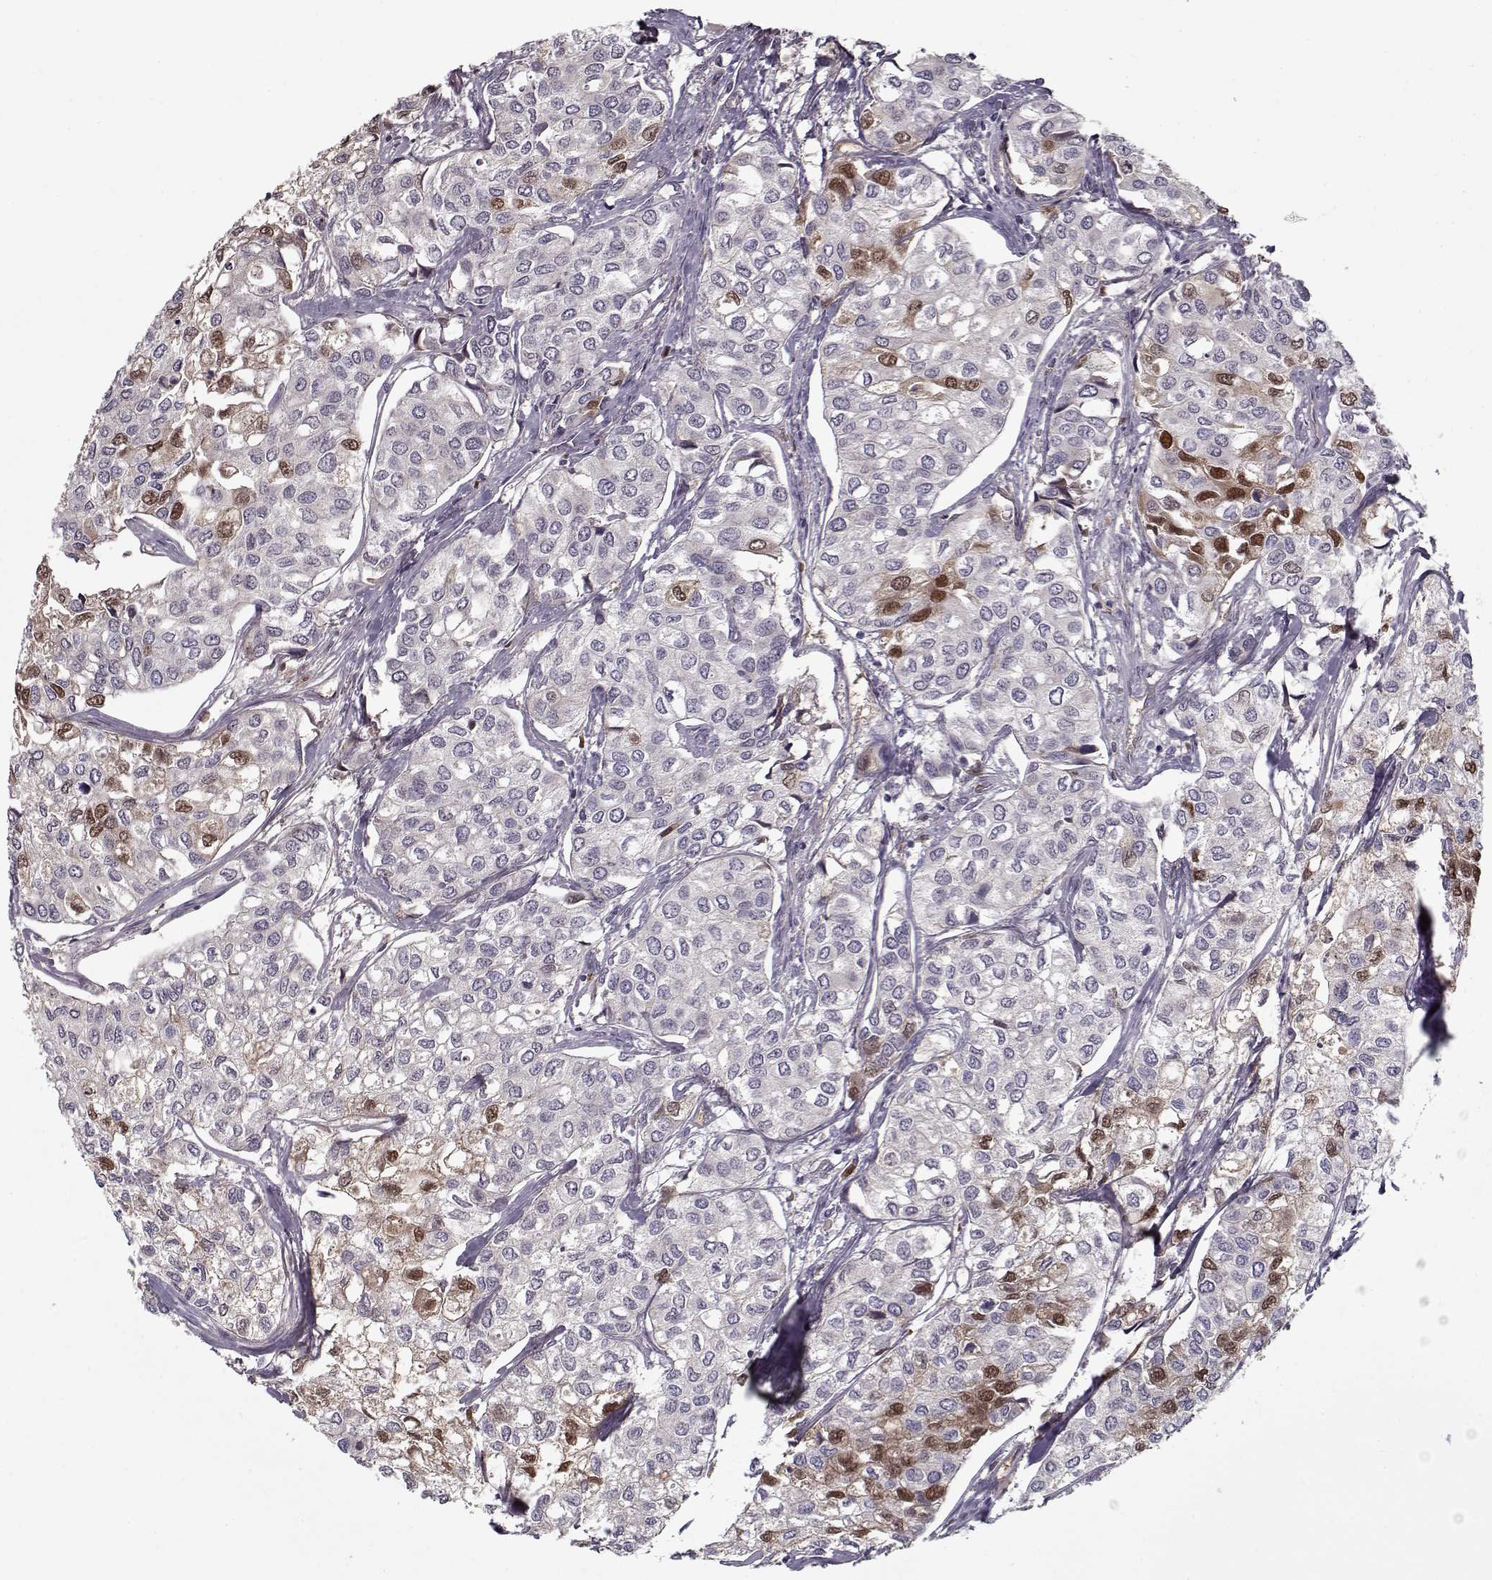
{"staining": {"intensity": "moderate", "quantity": "<25%", "location": "nuclear"}, "tissue": "urothelial cancer", "cell_type": "Tumor cells", "image_type": "cancer", "snomed": [{"axis": "morphology", "description": "Urothelial carcinoma, High grade"}, {"axis": "topography", "description": "Urinary bladder"}], "caption": "IHC photomicrograph of human urothelial cancer stained for a protein (brown), which exhibits low levels of moderate nuclear expression in approximately <25% of tumor cells.", "gene": "AFM", "patient": {"sex": "male", "age": 73}}